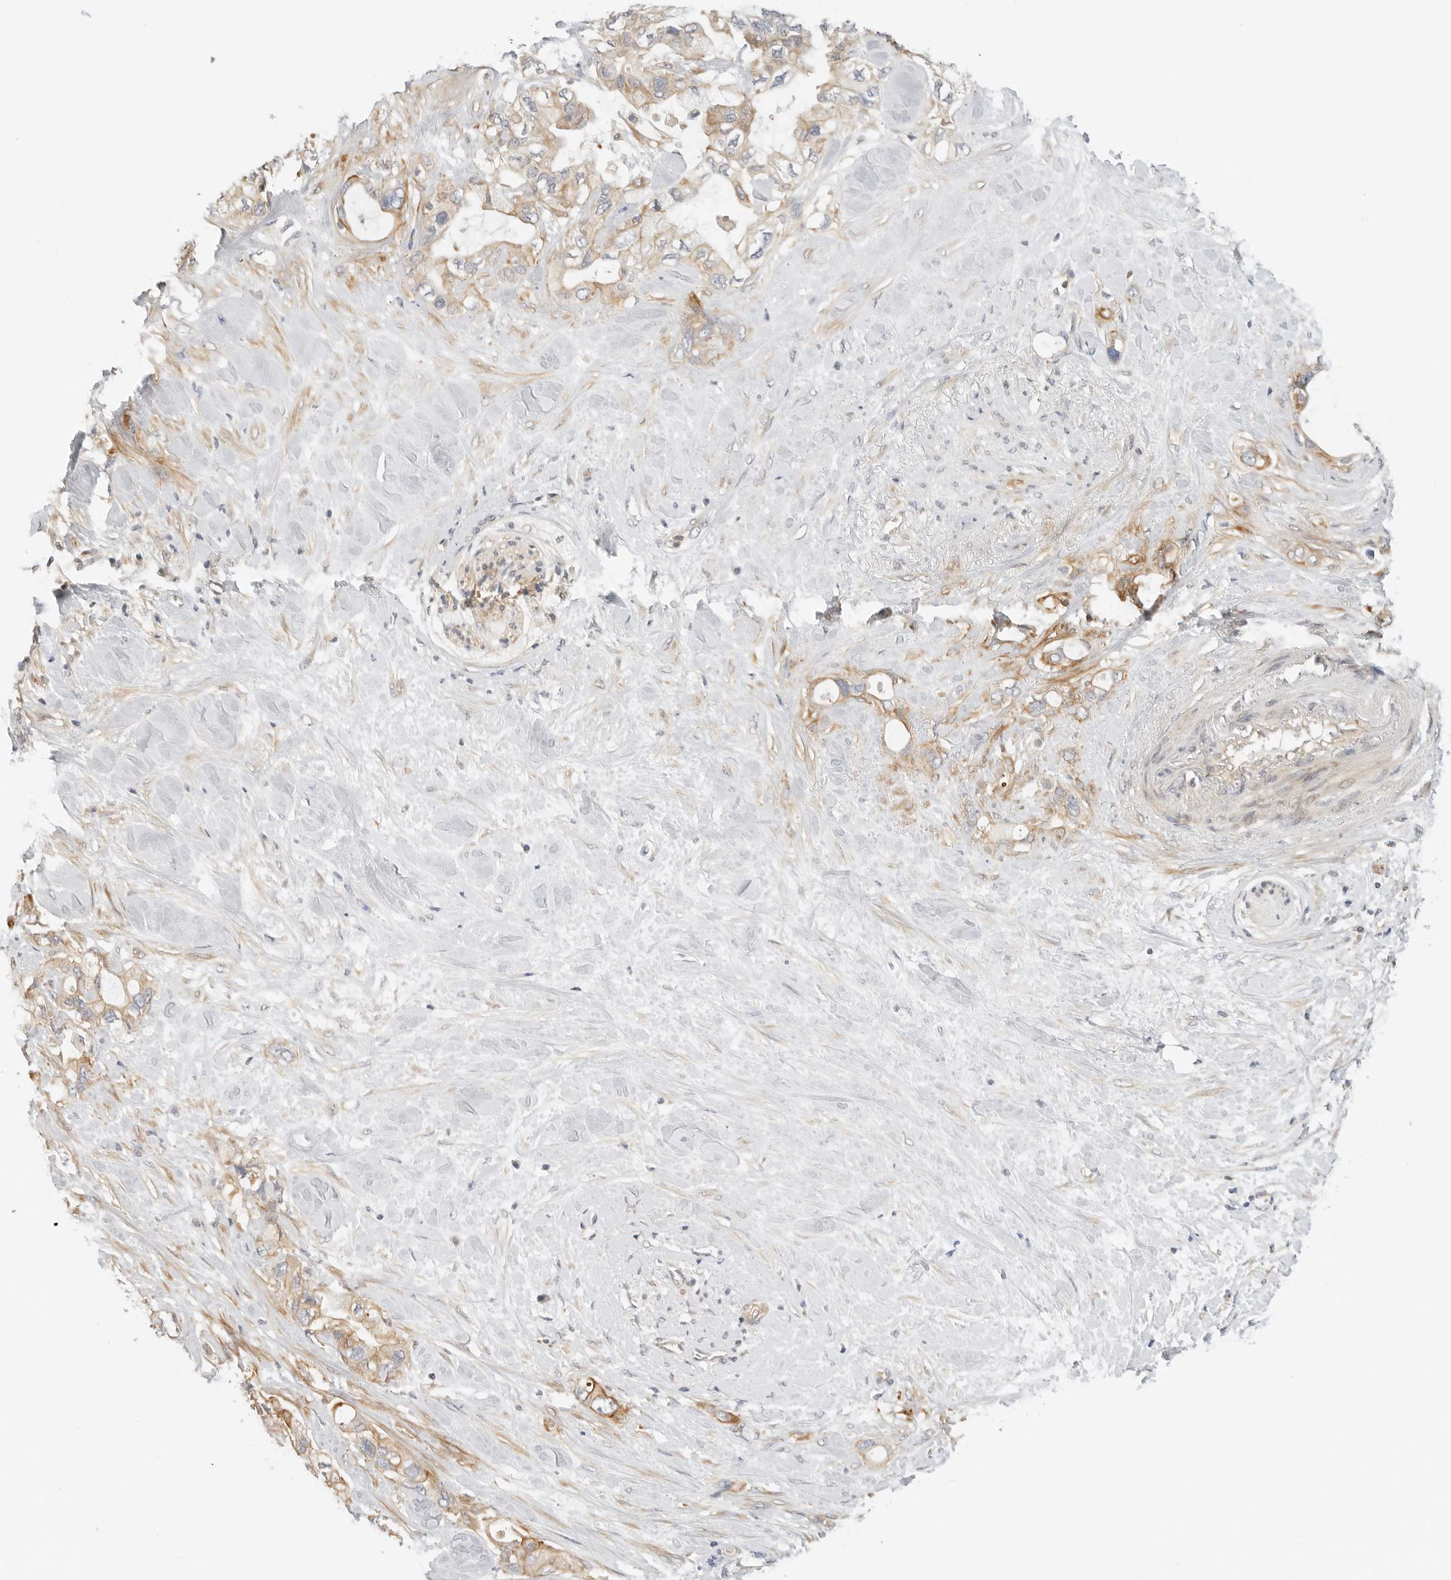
{"staining": {"intensity": "moderate", "quantity": "25%-75%", "location": "cytoplasmic/membranous"}, "tissue": "pancreatic cancer", "cell_type": "Tumor cells", "image_type": "cancer", "snomed": [{"axis": "morphology", "description": "Adenocarcinoma, NOS"}, {"axis": "topography", "description": "Pancreas"}], "caption": "Protein staining of adenocarcinoma (pancreatic) tissue displays moderate cytoplasmic/membranous expression in approximately 25%-75% of tumor cells. (DAB (3,3'-diaminobenzidine) IHC with brightfield microscopy, high magnification).", "gene": "OSCP1", "patient": {"sex": "female", "age": 56}}